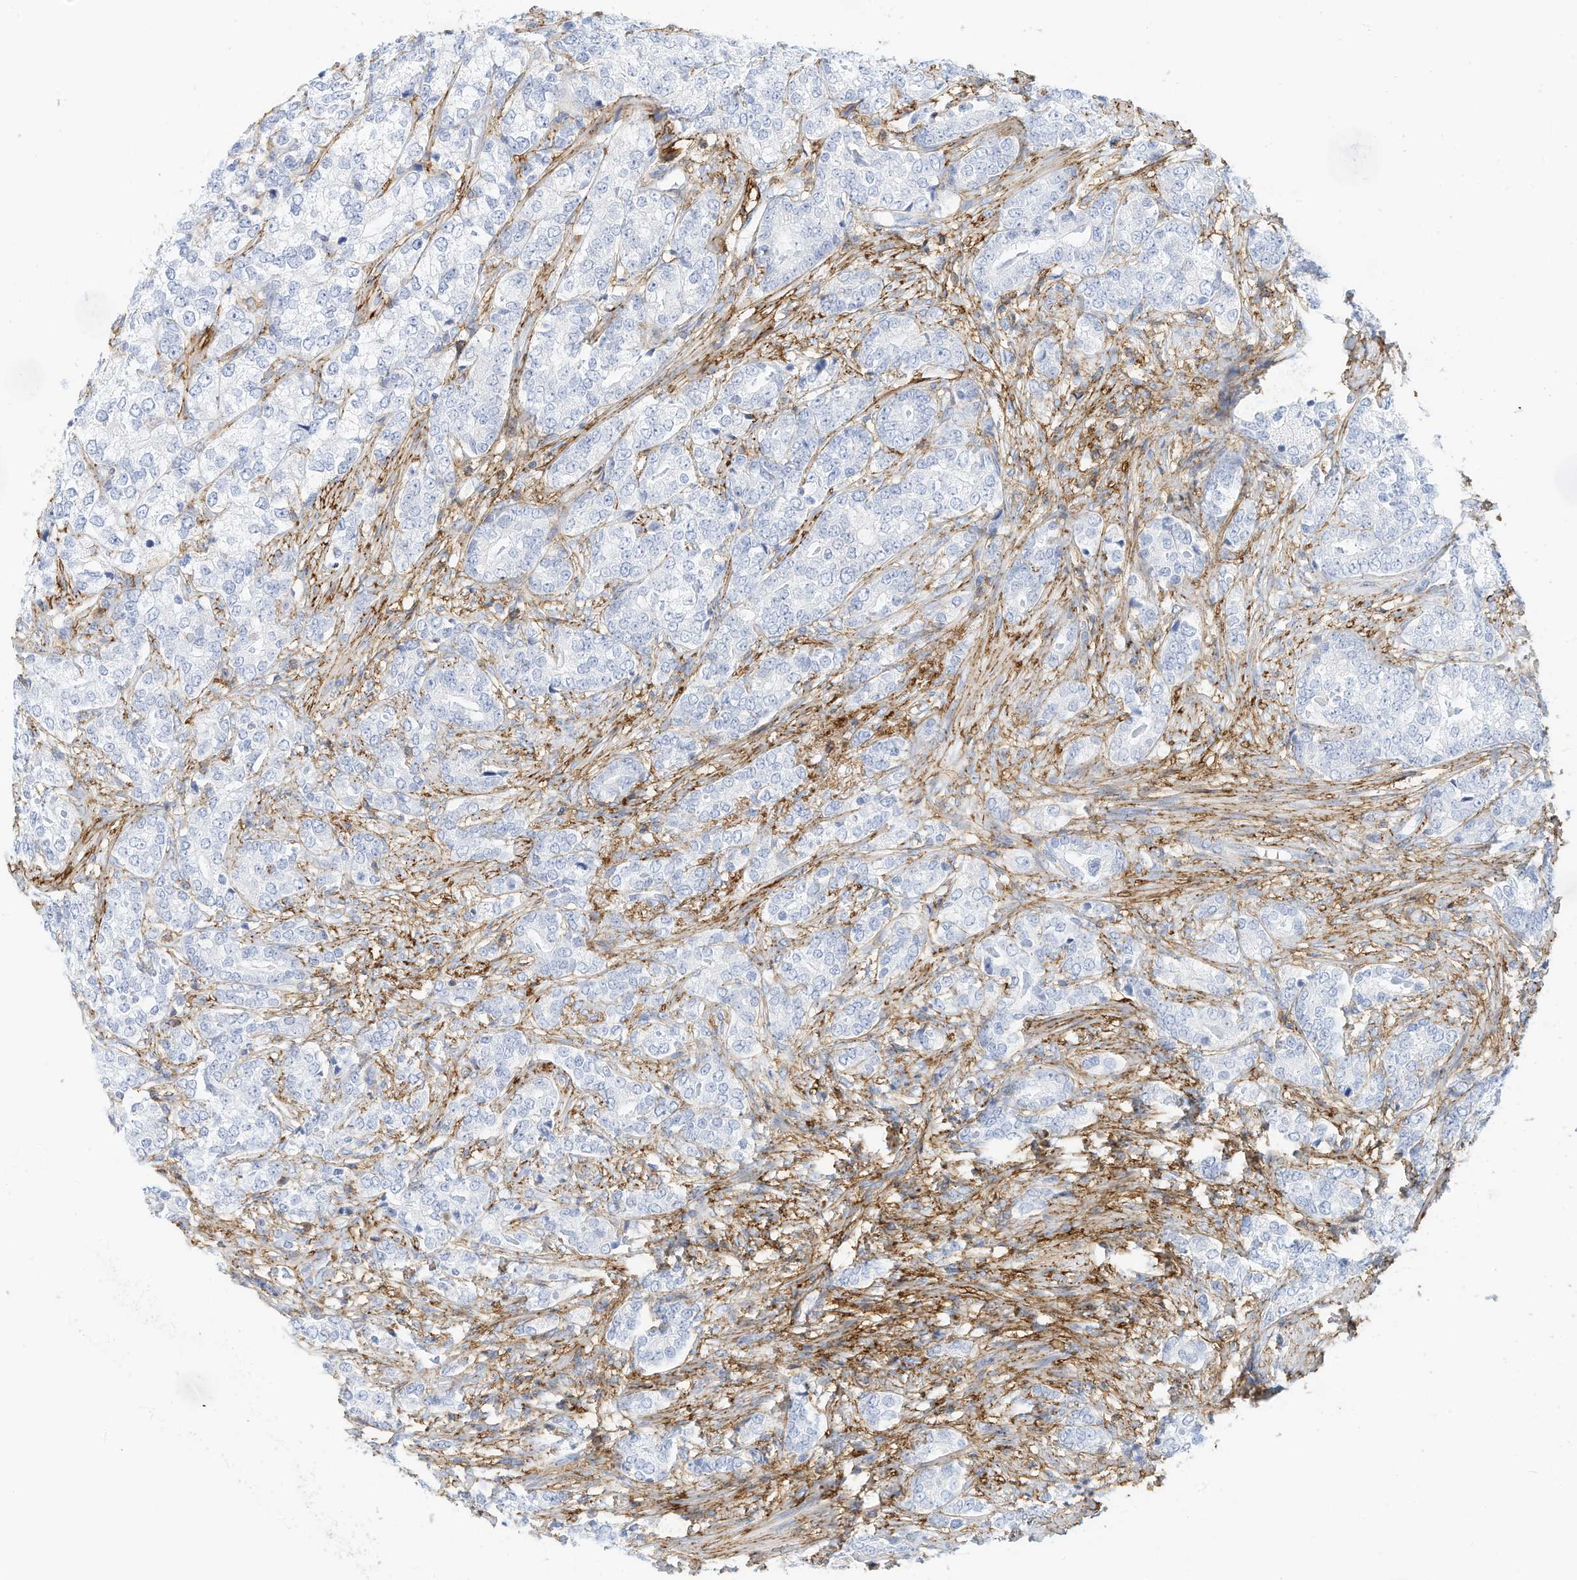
{"staining": {"intensity": "negative", "quantity": "none", "location": "none"}, "tissue": "prostate cancer", "cell_type": "Tumor cells", "image_type": "cancer", "snomed": [{"axis": "morphology", "description": "Adenocarcinoma, High grade"}, {"axis": "topography", "description": "Prostate"}], "caption": "Human prostate high-grade adenocarcinoma stained for a protein using immunohistochemistry (IHC) displays no positivity in tumor cells.", "gene": "TXNDC9", "patient": {"sex": "male", "age": 69}}